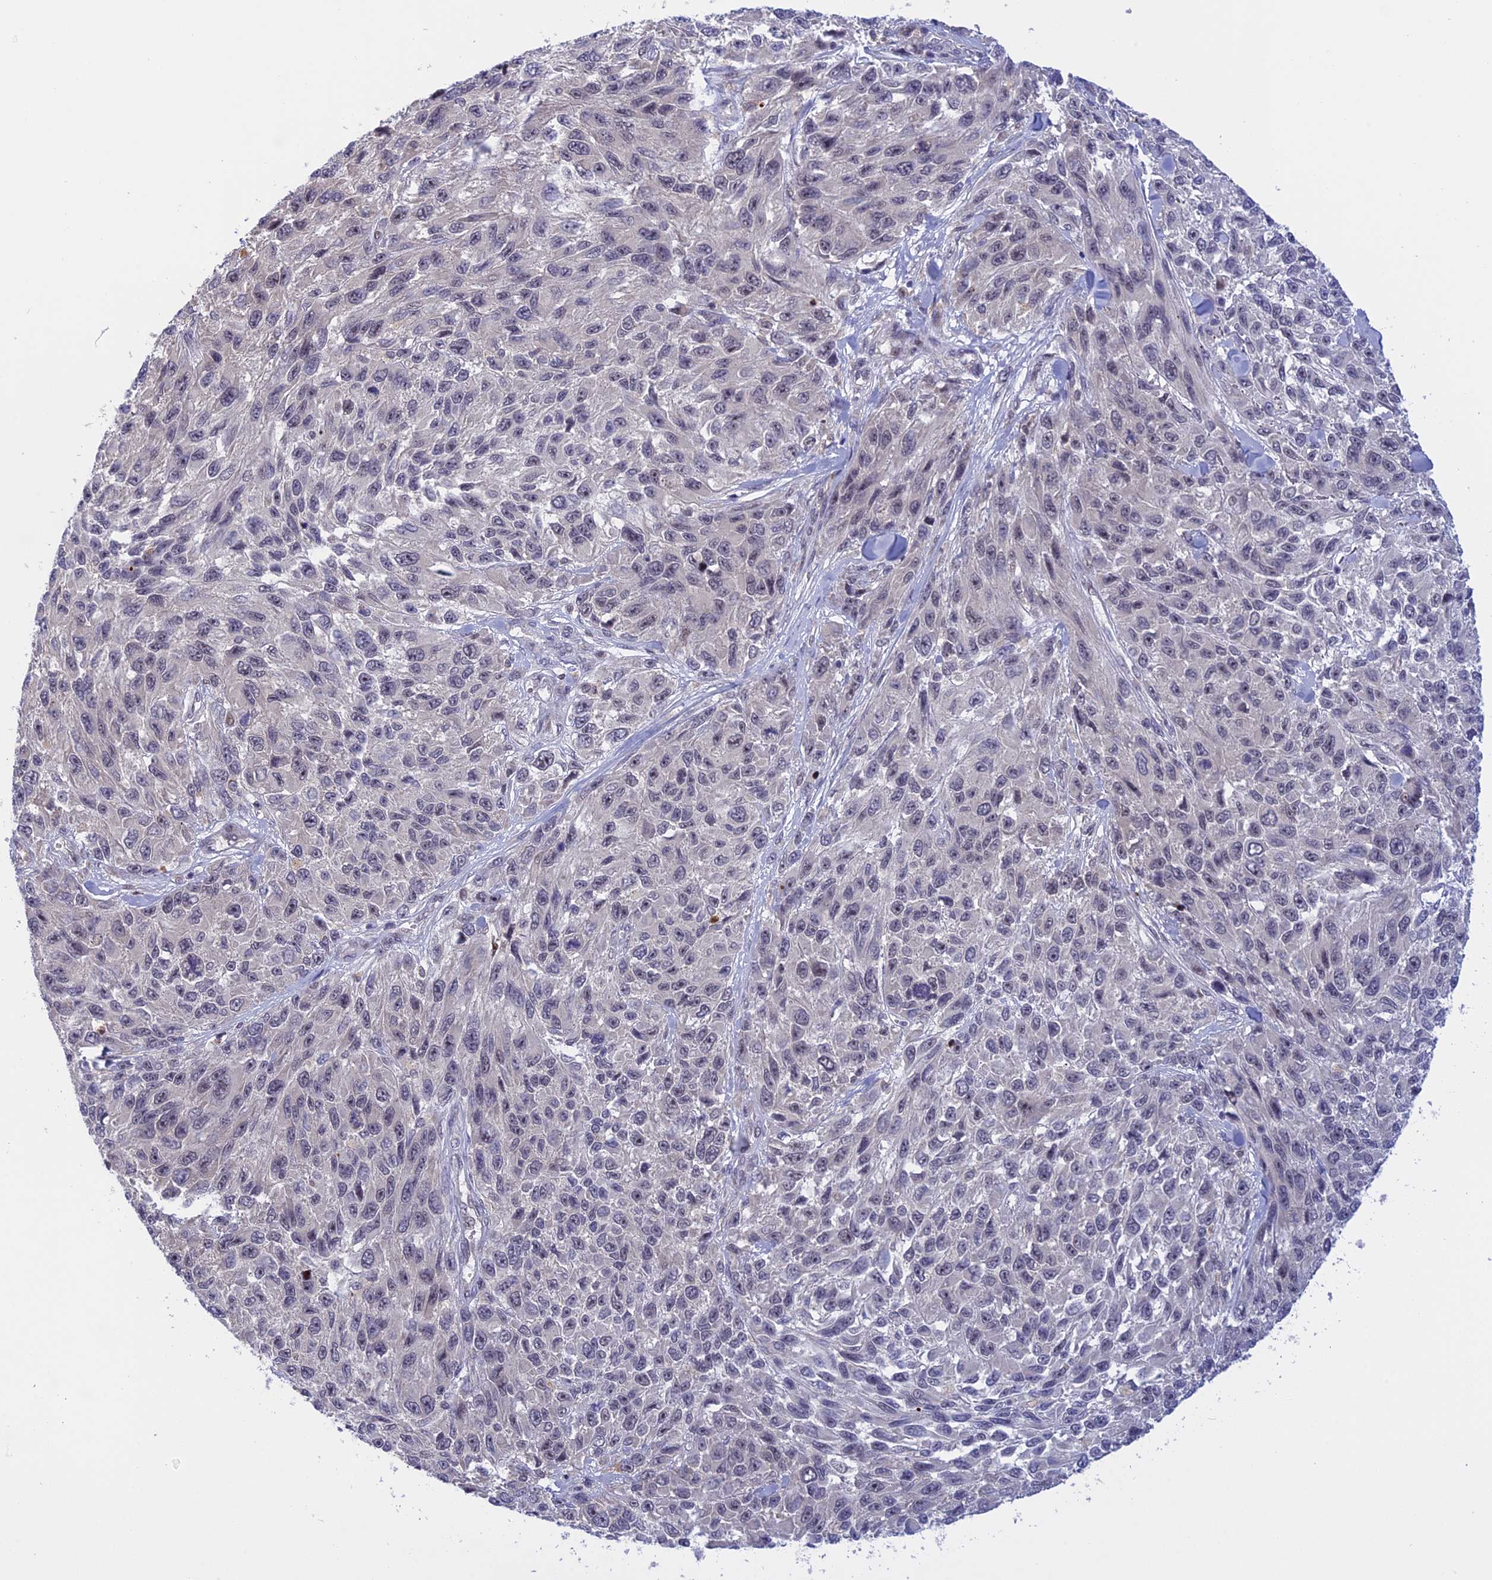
{"staining": {"intensity": "negative", "quantity": "none", "location": "none"}, "tissue": "melanoma", "cell_type": "Tumor cells", "image_type": "cancer", "snomed": [{"axis": "morphology", "description": "Malignant melanoma, NOS"}, {"axis": "topography", "description": "Skin"}], "caption": "This is a histopathology image of IHC staining of melanoma, which shows no staining in tumor cells.", "gene": "POLR2C", "patient": {"sex": "female", "age": 96}}